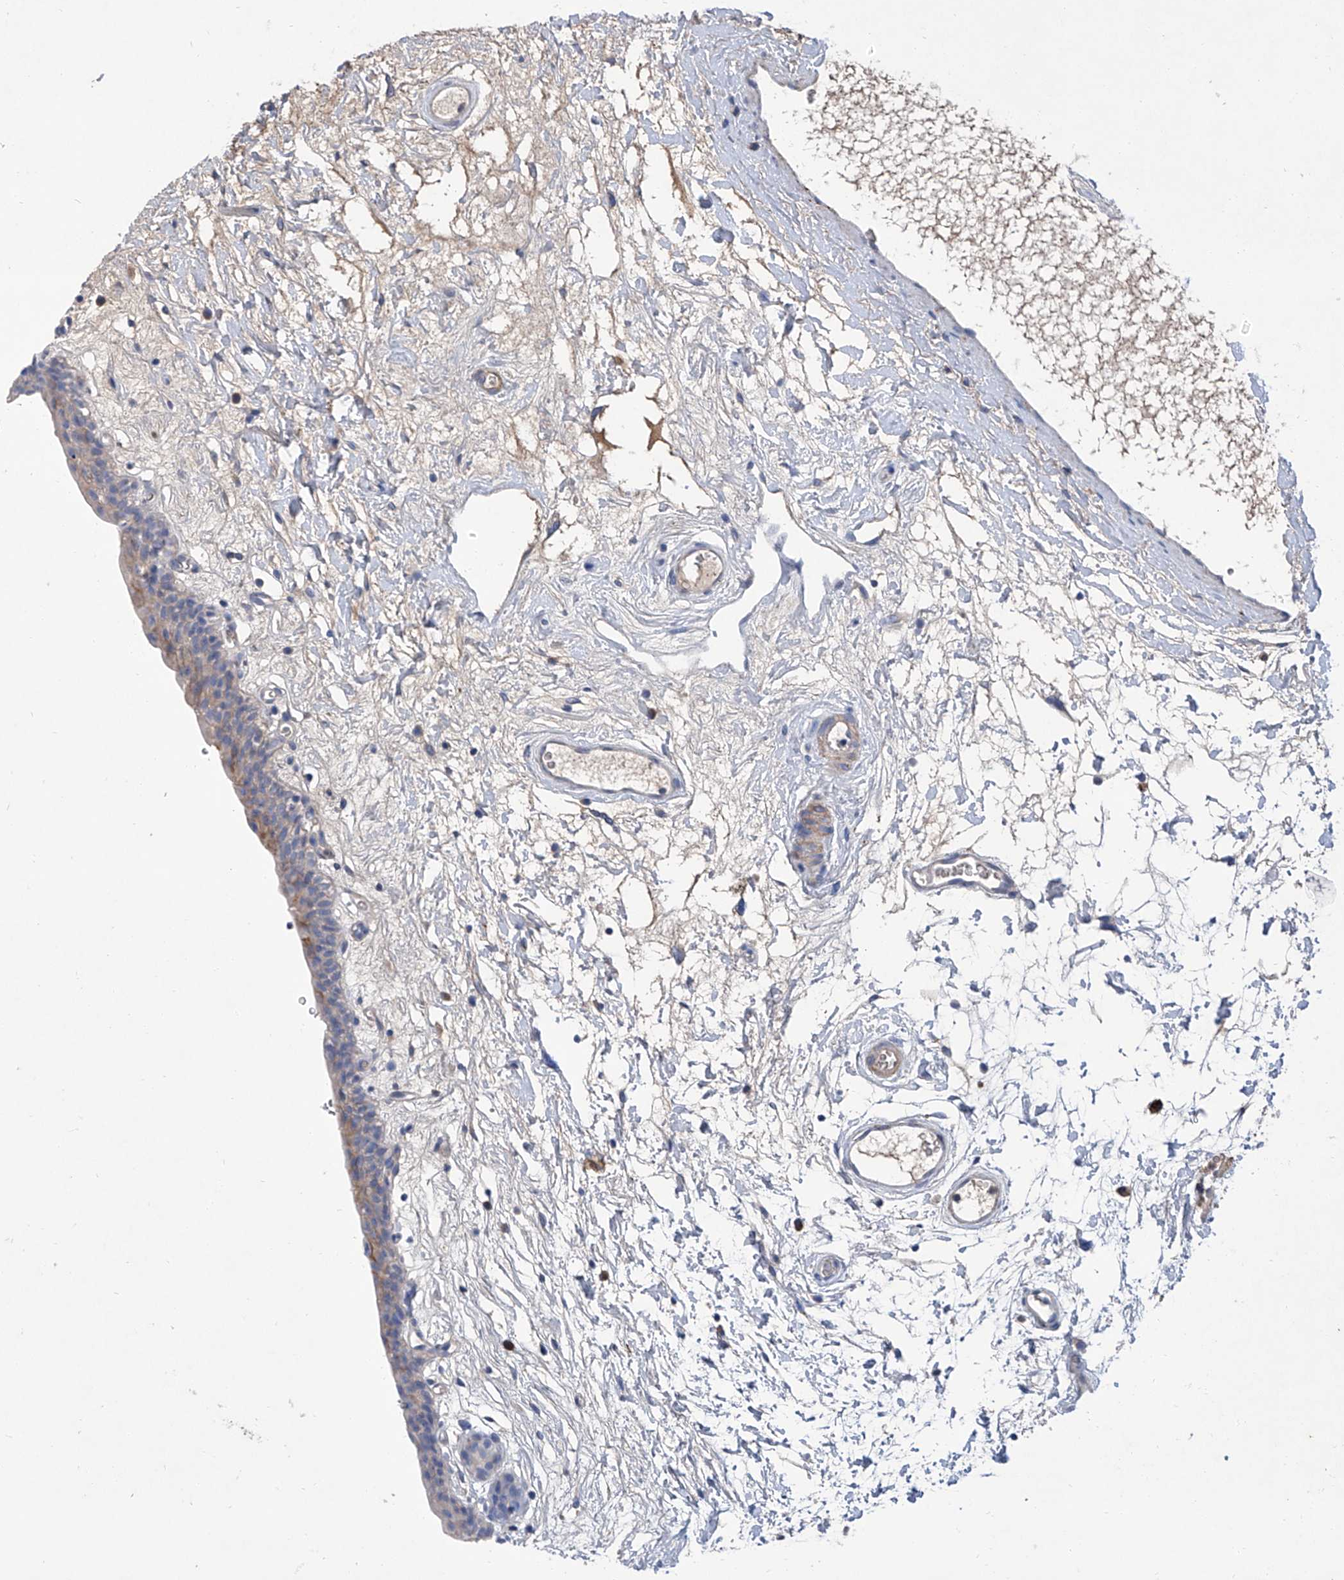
{"staining": {"intensity": "negative", "quantity": "none", "location": "none"}, "tissue": "urinary bladder", "cell_type": "Urothelial cells", "image_type": "normal", "snomed": [{"axis": "morphology", "description": "Normal tissue, NOS"}, {"axis": "topography", "description": "Urinary bladder"}], "caption": "A high-resolution micrograph shows immunohistochemistry staining of normal urinary bladder, which exhibits no significant staining in urothelial cells.", "gene": "GPT", "patient": {"sex": "male", "age": 83}}